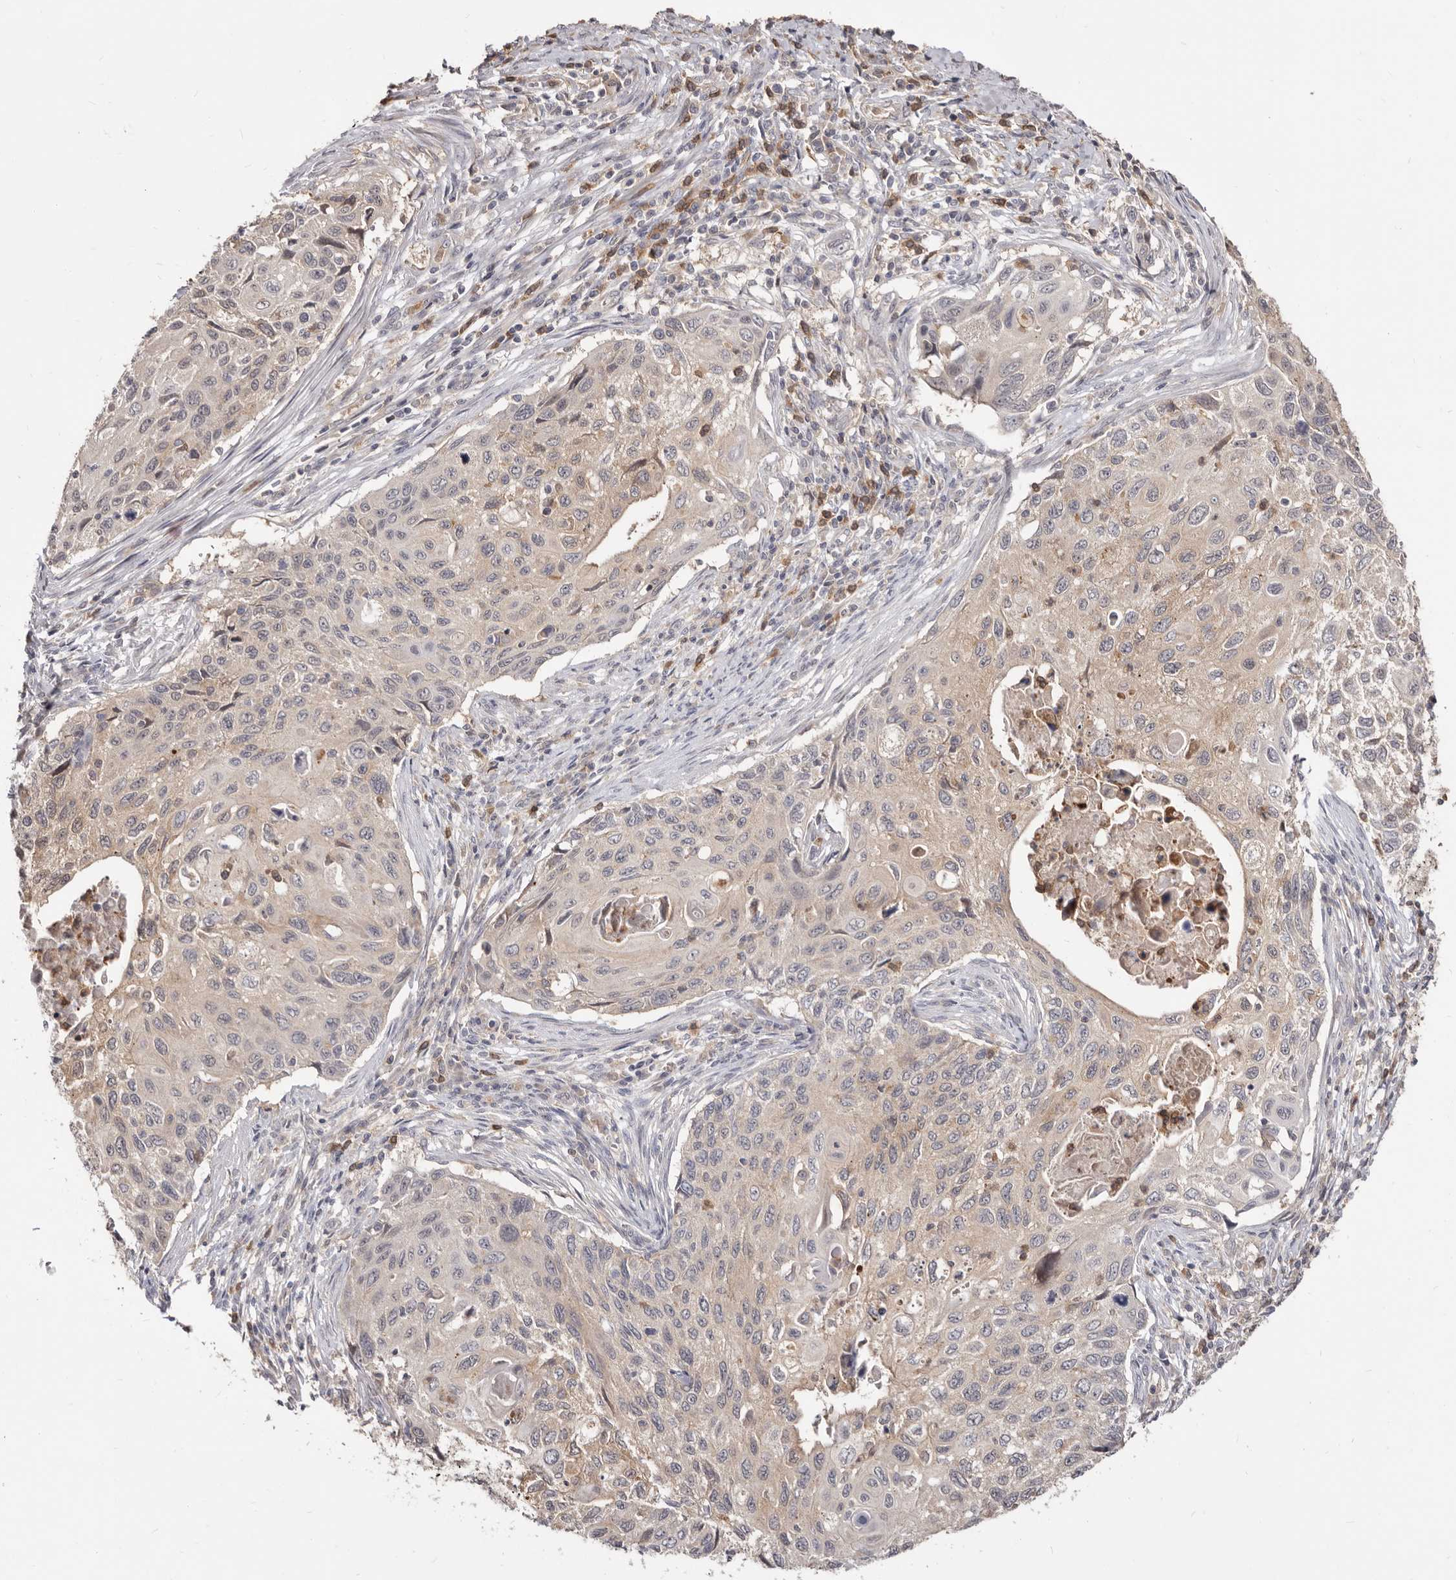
{"staining": {"intensity": "weak", "quantity": ">75%", "location": "cytoplasmic/membranous"}, "tissue": "cervical cancer", "cell_type": "Tumor cells", "image_type": "cancer", "snomed": [{"axis": "morphology", "description": "Squamous cell carcinoma, NOS"}, {"axis": "topography", "description": "Cervix"}], "caption": "Weak cytoplasmic/membranous protein expression is seen in about >75% of tumor cells in squamous cell carcinoma (cervical). The protein of interest is shown in brown color, while the nuclei are stained blue.", "gene": "TC2N", "patient": {"sex": "female", "age": 70}}